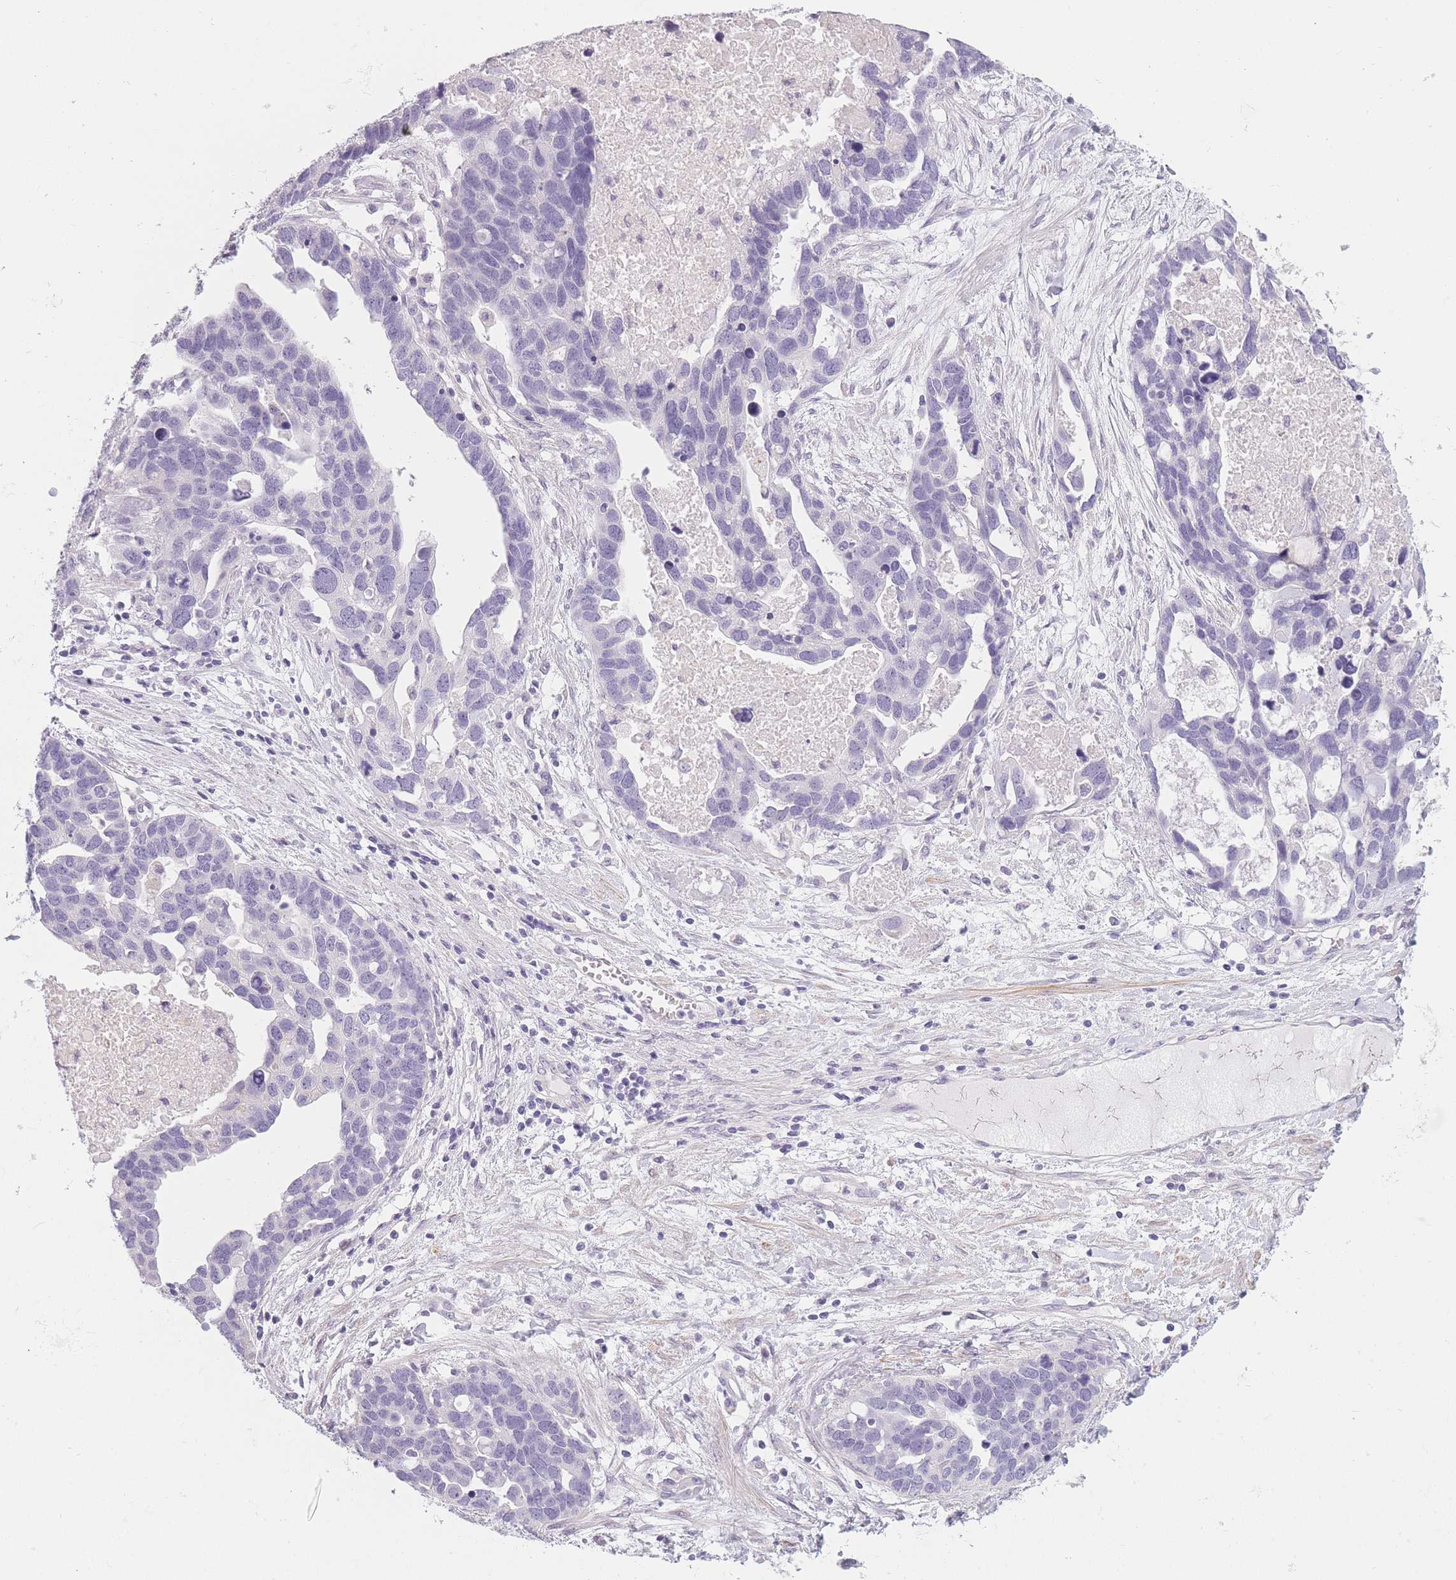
{"staining": {"intensity": "negative", "quantity": "none", "location": "none"}, "tissue": "ovarian cancer", "cell_type": "Tumor cells", "image_type": "cancer", "snomed": [{"axis": "morphology", "description": "Cystadenocarcinoma, serous, NOS"}, {"axis": "topography", "description": "Ovary"}], "caption": "IHC of human serous cystadenocarcinoma (ovarian) reveals no expression in tumor cells.", "gene": "TMEM236", "patient": {"sex": "female", "age": 54}}